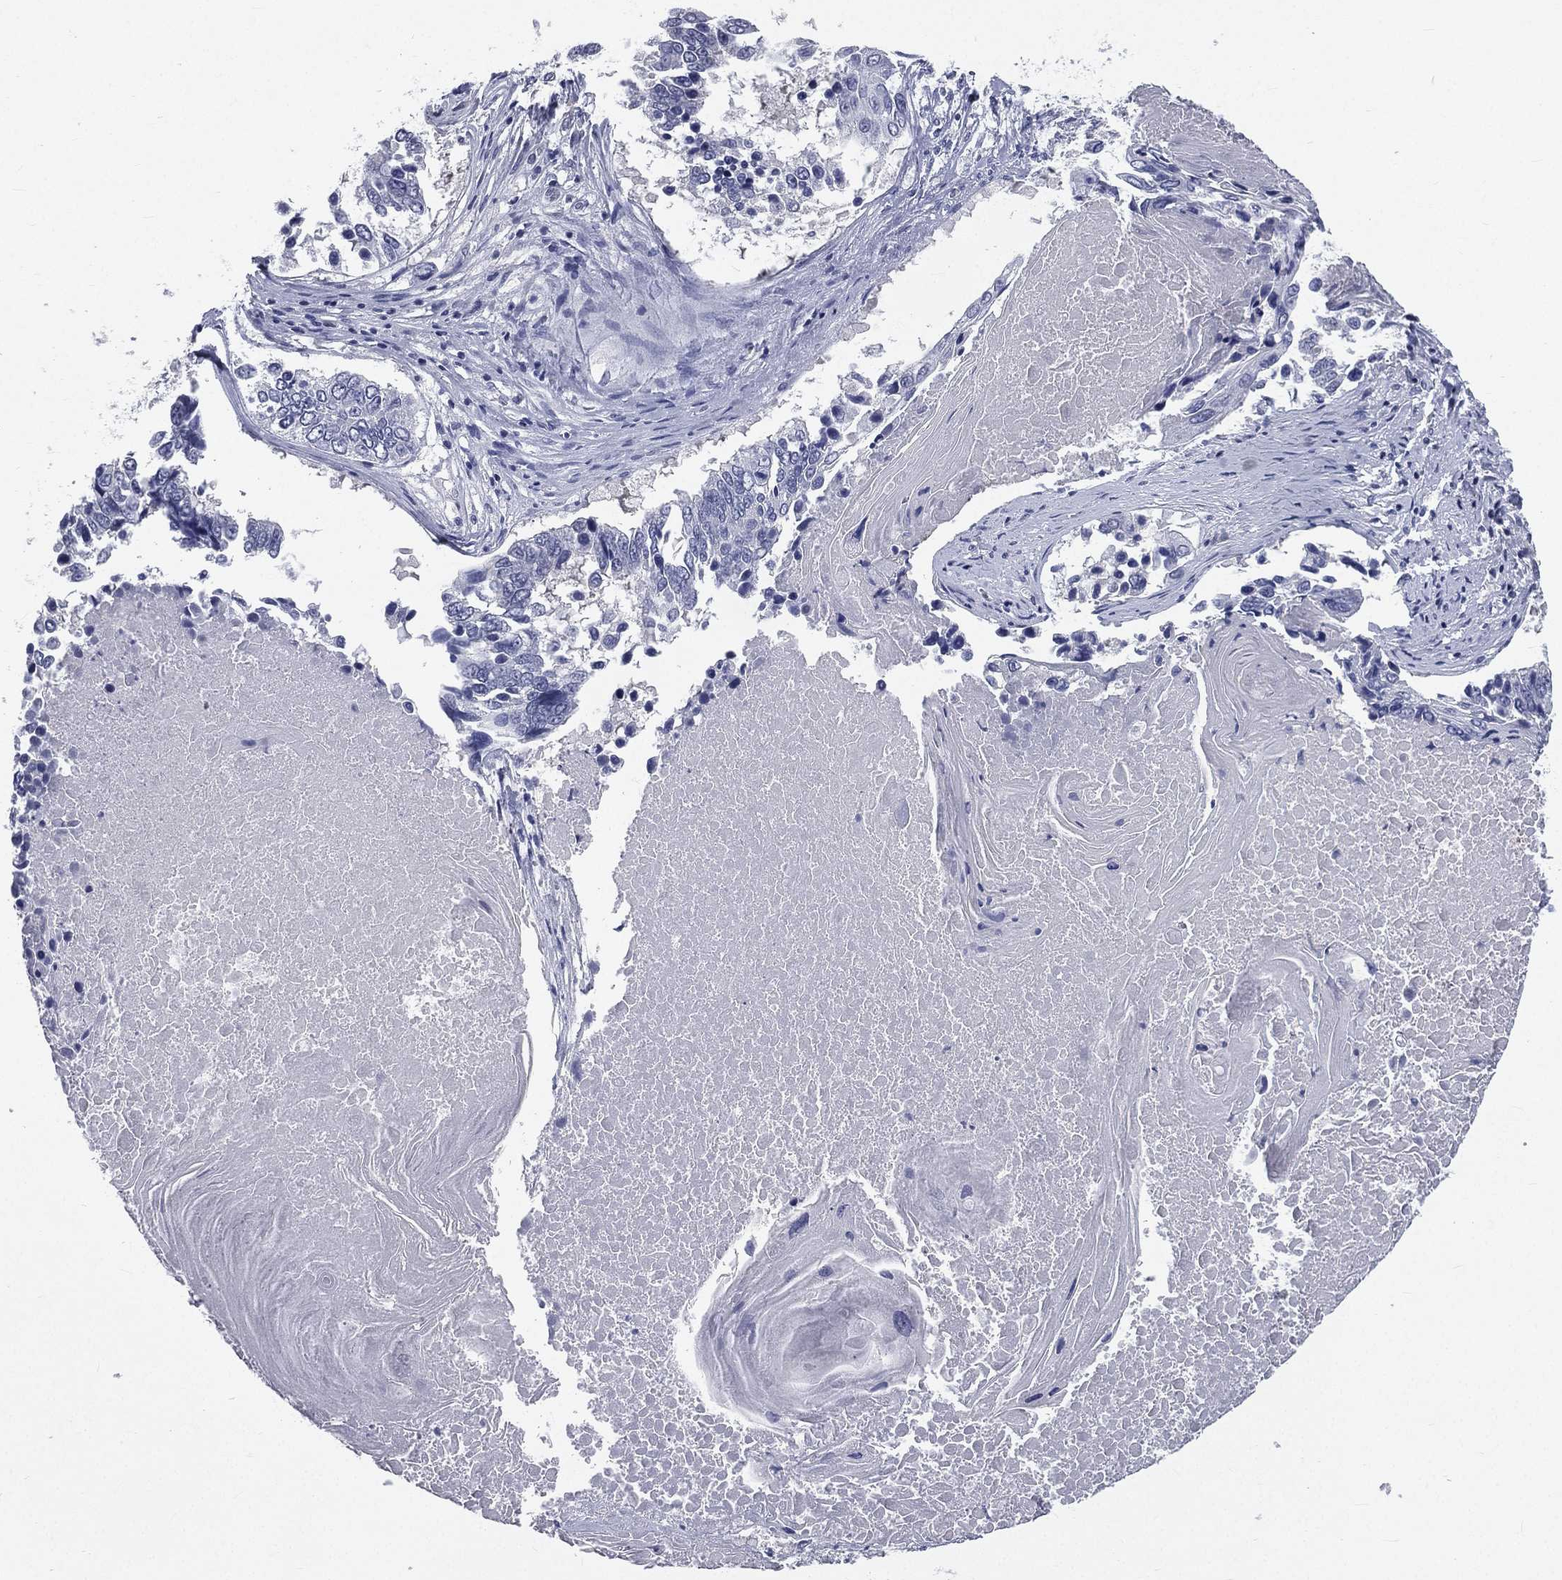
{"staining": {"intensity": "negative", "quantity": "none", "location": "none"}, "tissue": "lung cancer", "cell_type": "Tumor cells", "image_type": "cancer", "snomed": [{"axis": "morphology", "description": "Squamous cell carcinoma, NOS"}, {"axis": "topography", "description": "Lung"}], "caption": "Immunohistochemical staining of lung cancer (squamous cell carcinoma) exhibits no significant positivity in tumor cells.", "gene": "IFT27", "patient": {"sex": "male", "age": 73}}